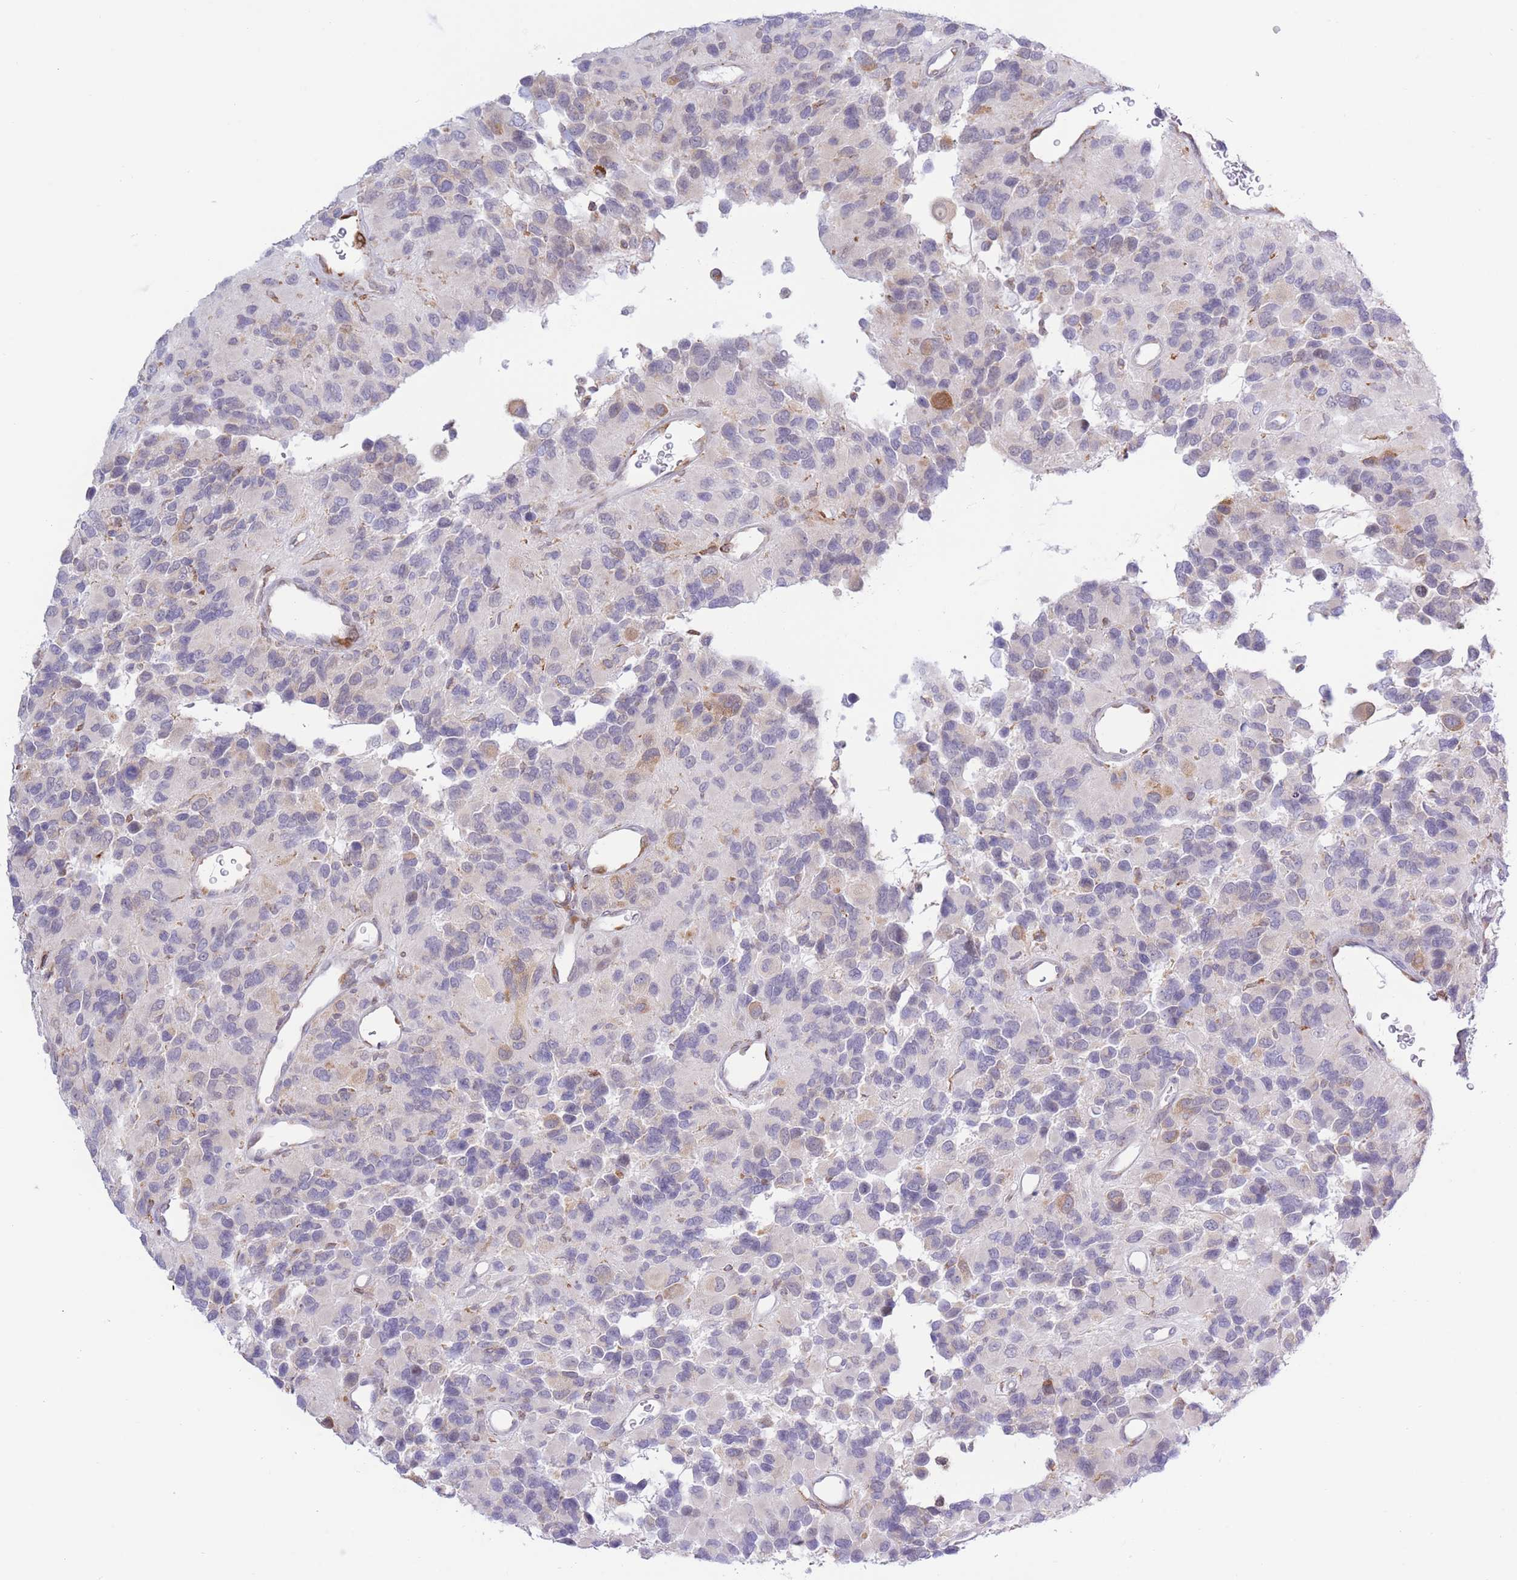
{"staining": {"intensity": "negative", "quantity": "none", "location": "none"}, "tissue": "glioma", "cell_type": "Tumor cells", "image_type": "cancer", "snomed": [{"axis": "morphology", "description": "Glioma, malignant, High grade"}, {"axis": "topography", "description": "Brain"}], "caption": "IHC of human glioma demonstrates no positivity in tumor cells. (Brightfield microscopy of DAB immunohistochemistry at high magnification).", "gene": "MYDGF", "patient": {"sex": "male", "age": 77}}